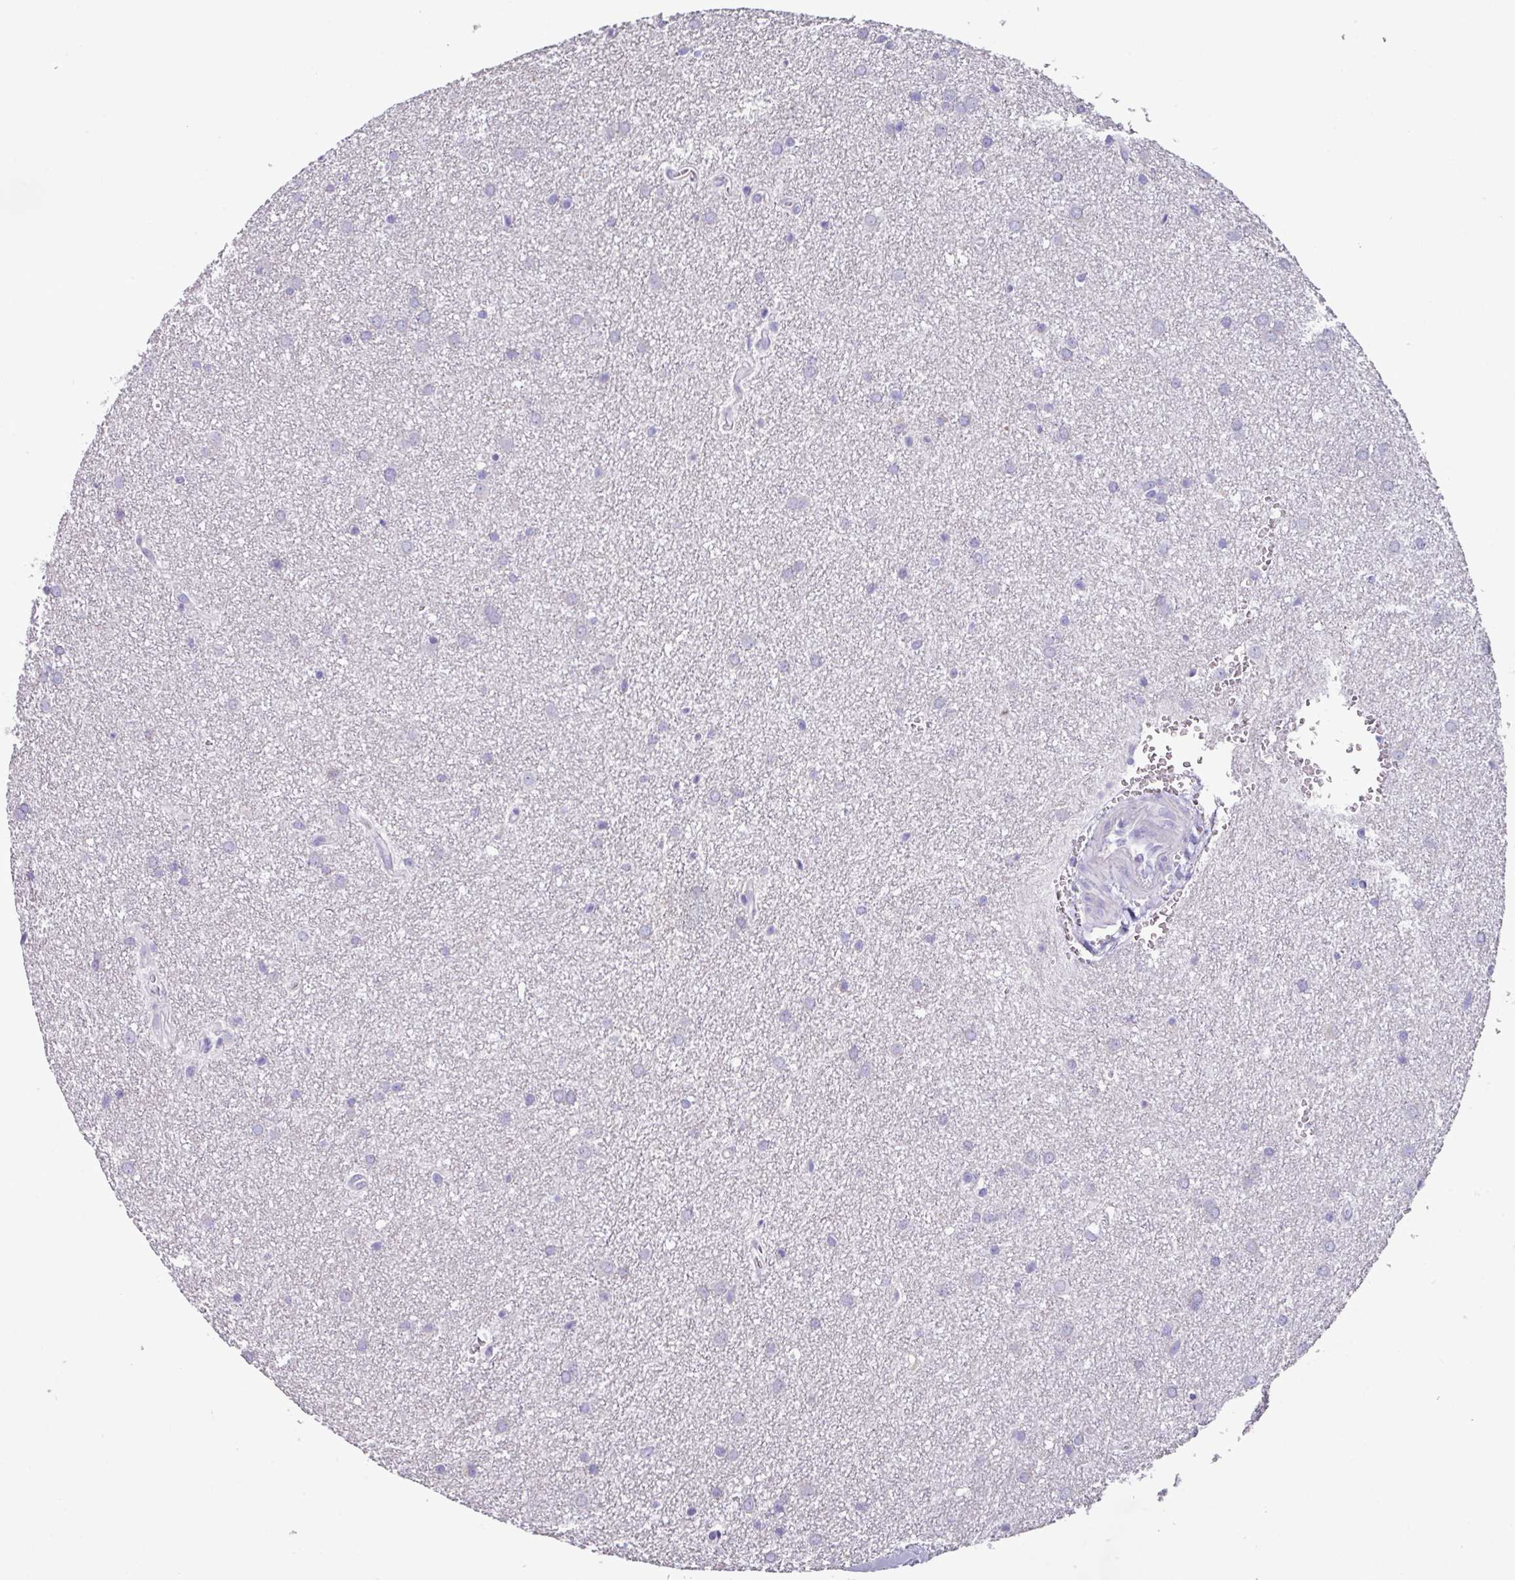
{"staining": {"intensity": "negative", "quantity": "none", "location": "none"}, "tissue": "glioma", "cell_type": "Tumor cells", "image_type": "cancer", "snomed": [{"axis": "morphology", "description": "Glioma, malignant, Low grade"}, {"axis": "topography", "description": "Cerebellum"}], "caption": "This is an IHC micrograph of human malignant glioma (low-grade). There is no positivity in tumor cells.", "gene": "MT-ND4", "patient": {"sex": "female", "age": 5}}